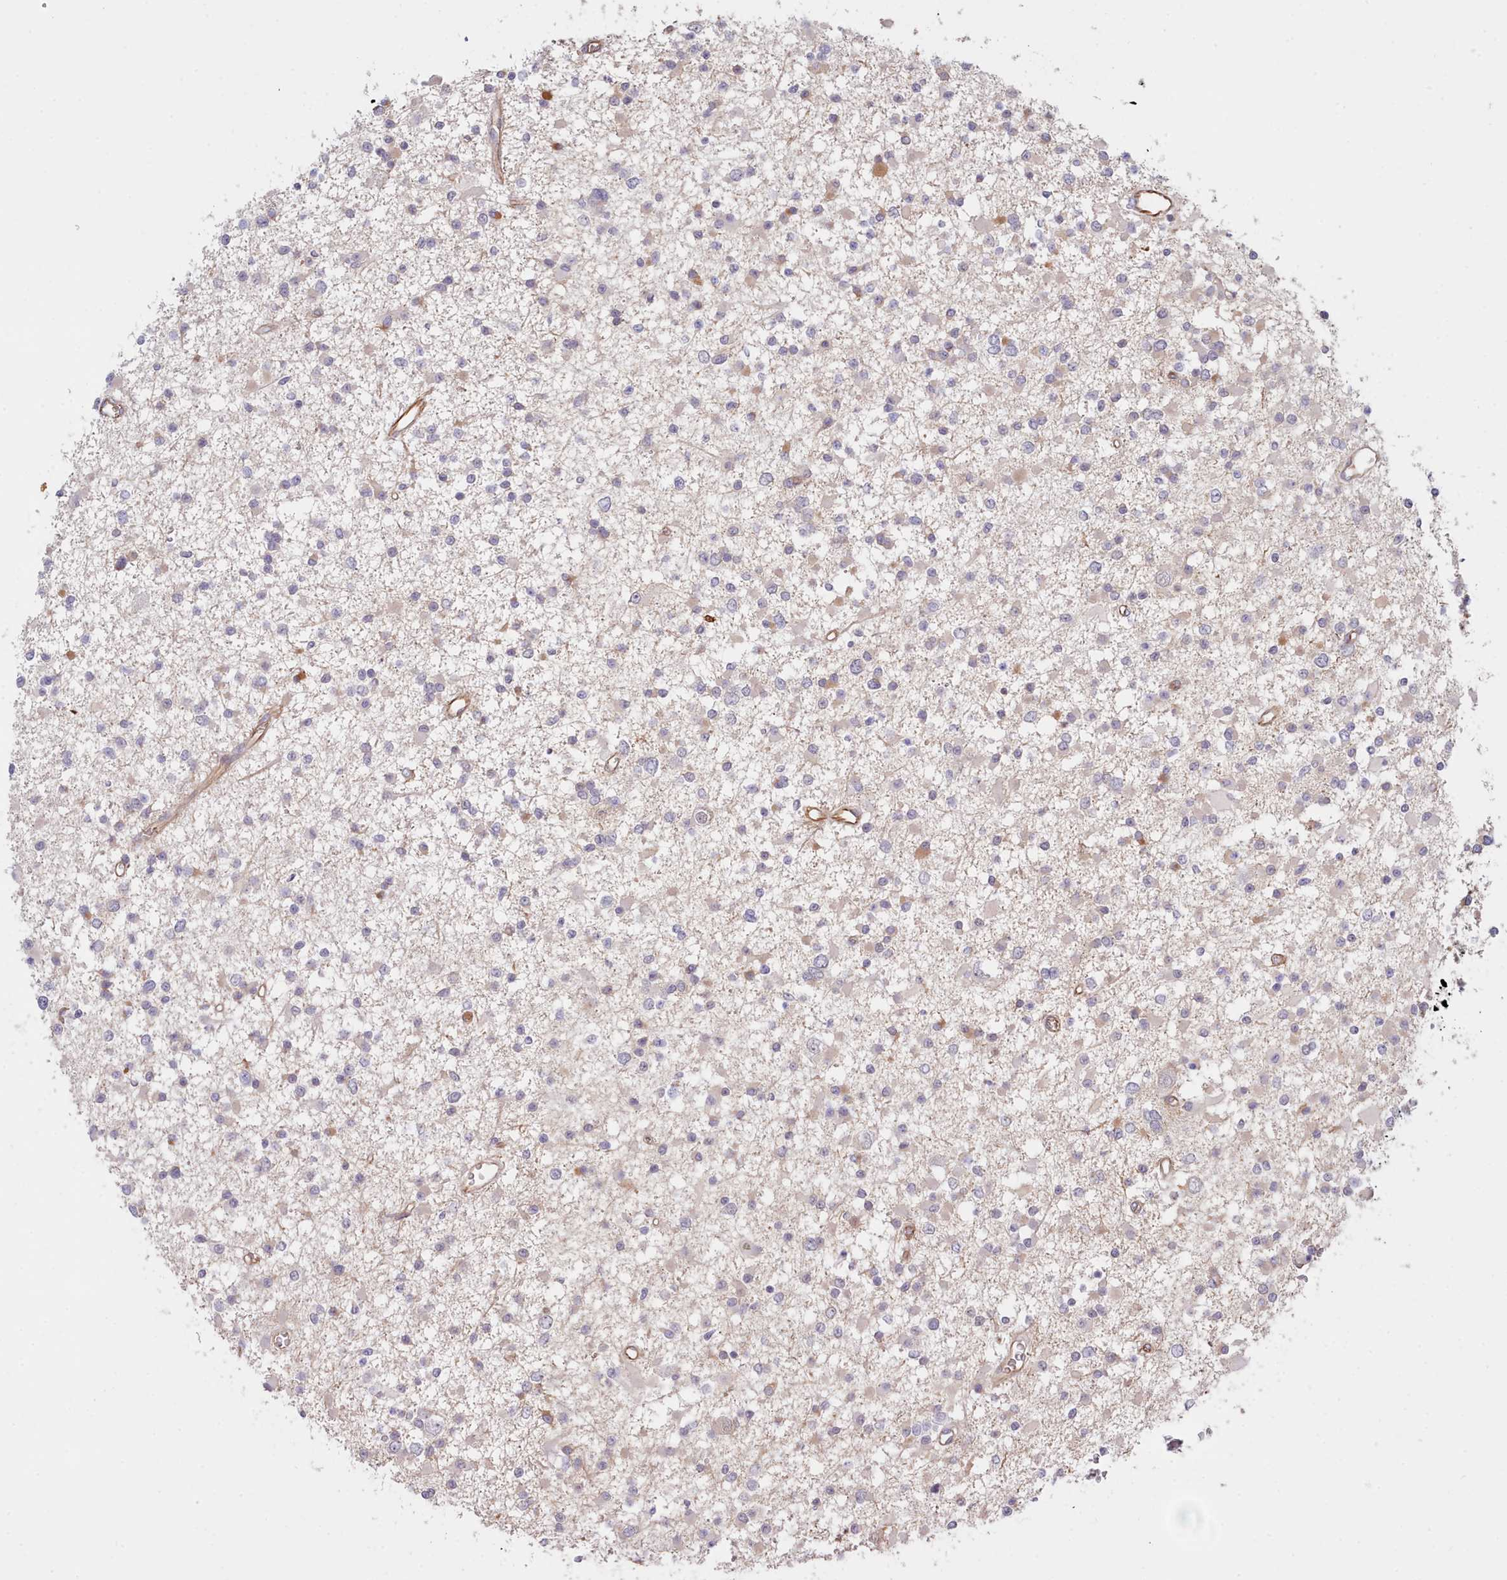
{"staining": {"intensity": "negative", "quantity": "none", "location": "none"}, "tissue": "glioma", "cell_type": "Tumor cells", "image_type": "cancer", "snomed": [{"axis": "morphology", "description": "Glioma, malignant, Low grade"}, {"axis": "topography", "description": "Brain"}], "caption": "A histopathology image of human malignant glioma (low-grade) is negative for staining in tumor cells. (Brightfield microscopy of DAB immunohistochemistry (IHC) at high magnification).", "gene": "ZC3H13", "patient": {"sex": "female", "age": 22}}